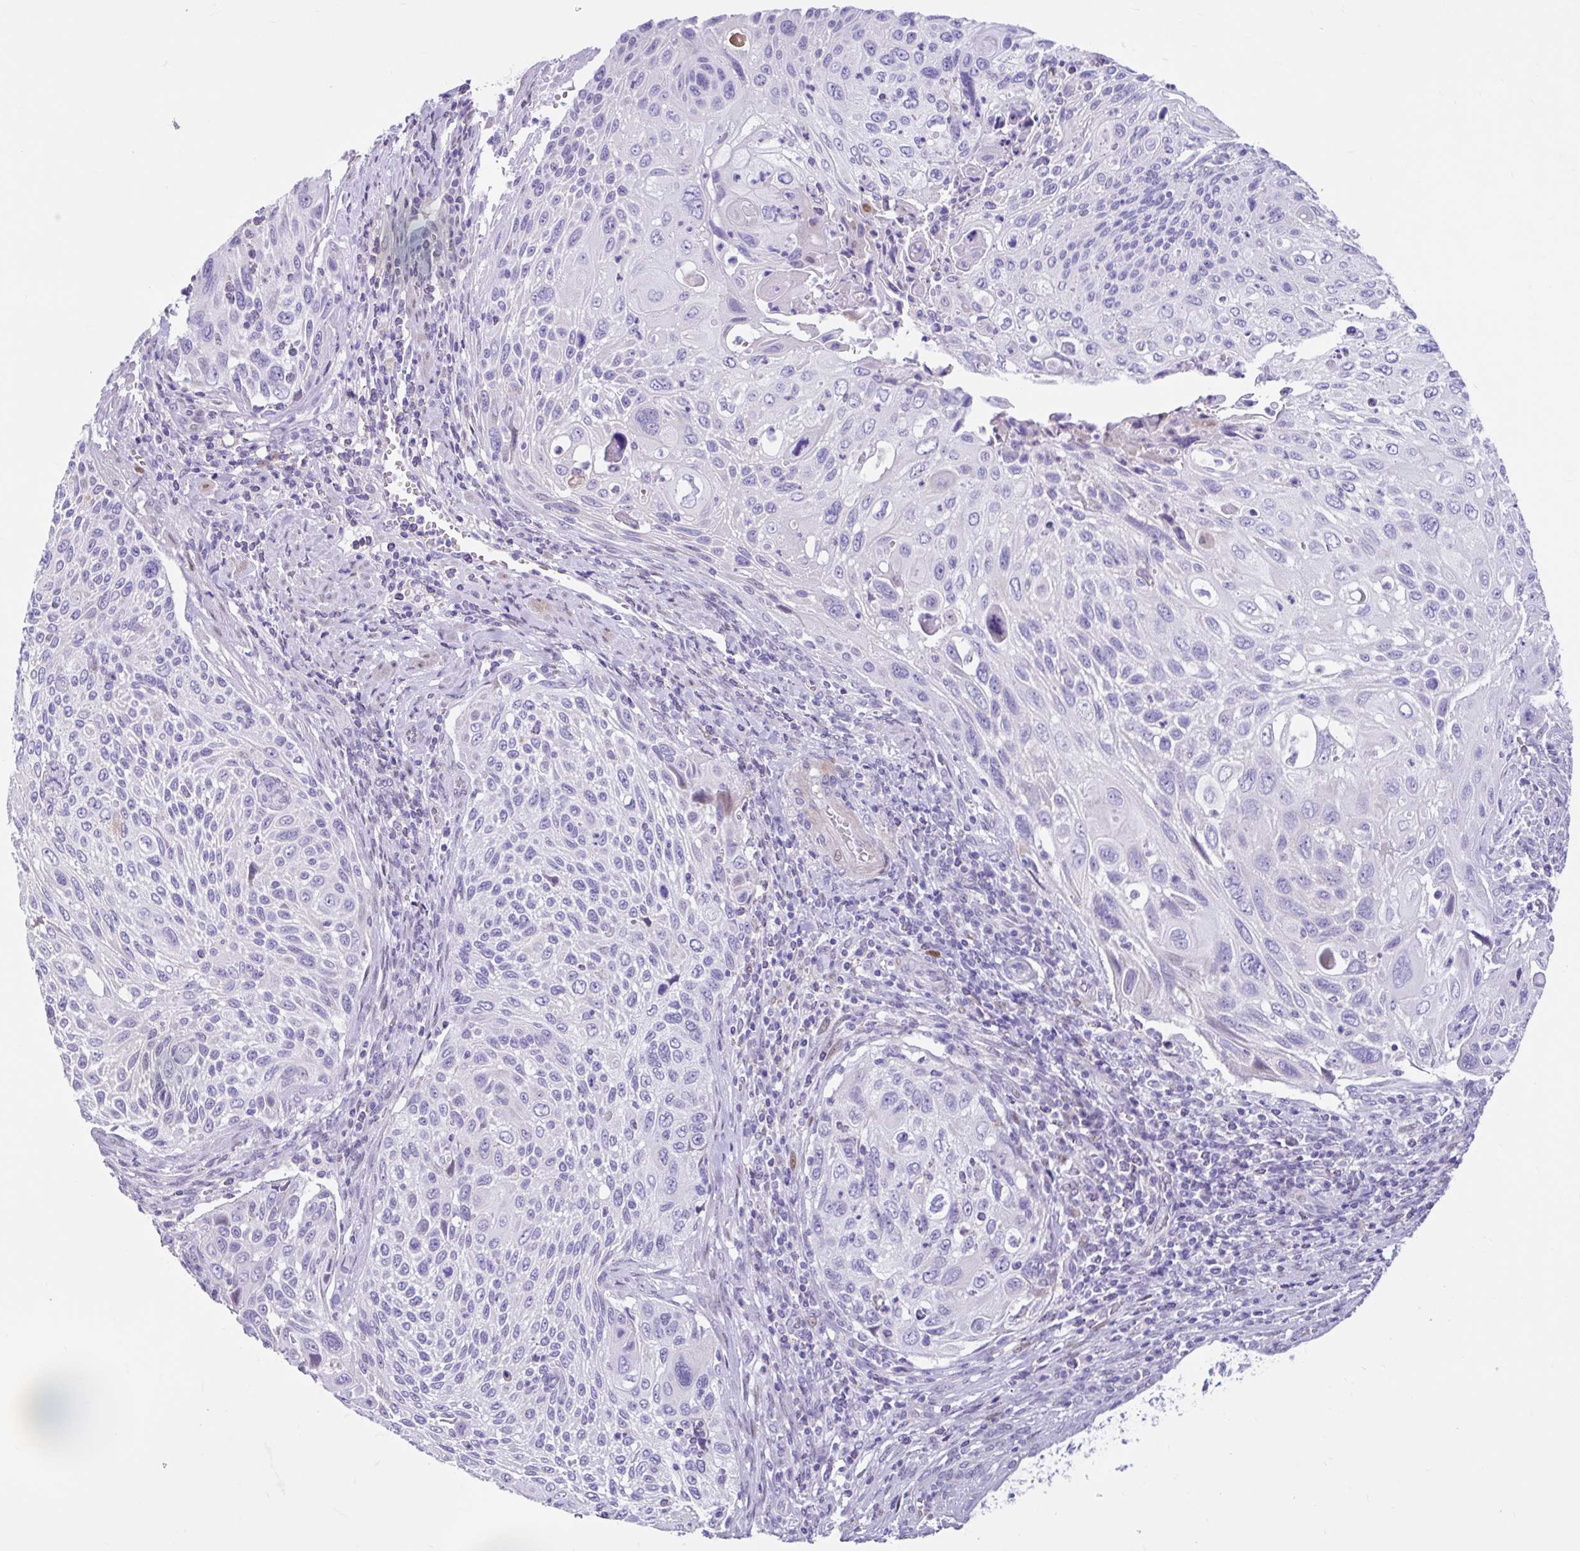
{"staining": {"intensity": "negative", "quantity": "none", "location": "none"}, "tissue": "cervical cancer", "cell_type": "Tumor cells", "image_type": "cancer", "snomed": [{"axis": "morphology", "description": "Squamous cell carcinoma, NOS"}, {"axis": "topography", "description": "Cervix"}], "caption": "The immunohistochemistry micrograph has no significant expression in tumor cells of cervical cancer (squamous cell carcinoma) tissue. (DAB (3,3'-diaminobenzidine) immunohistochemistry with hematoxylin counter stain).", "gene": "NHLH2", "patient": {"sex": "female", "age": 70}}